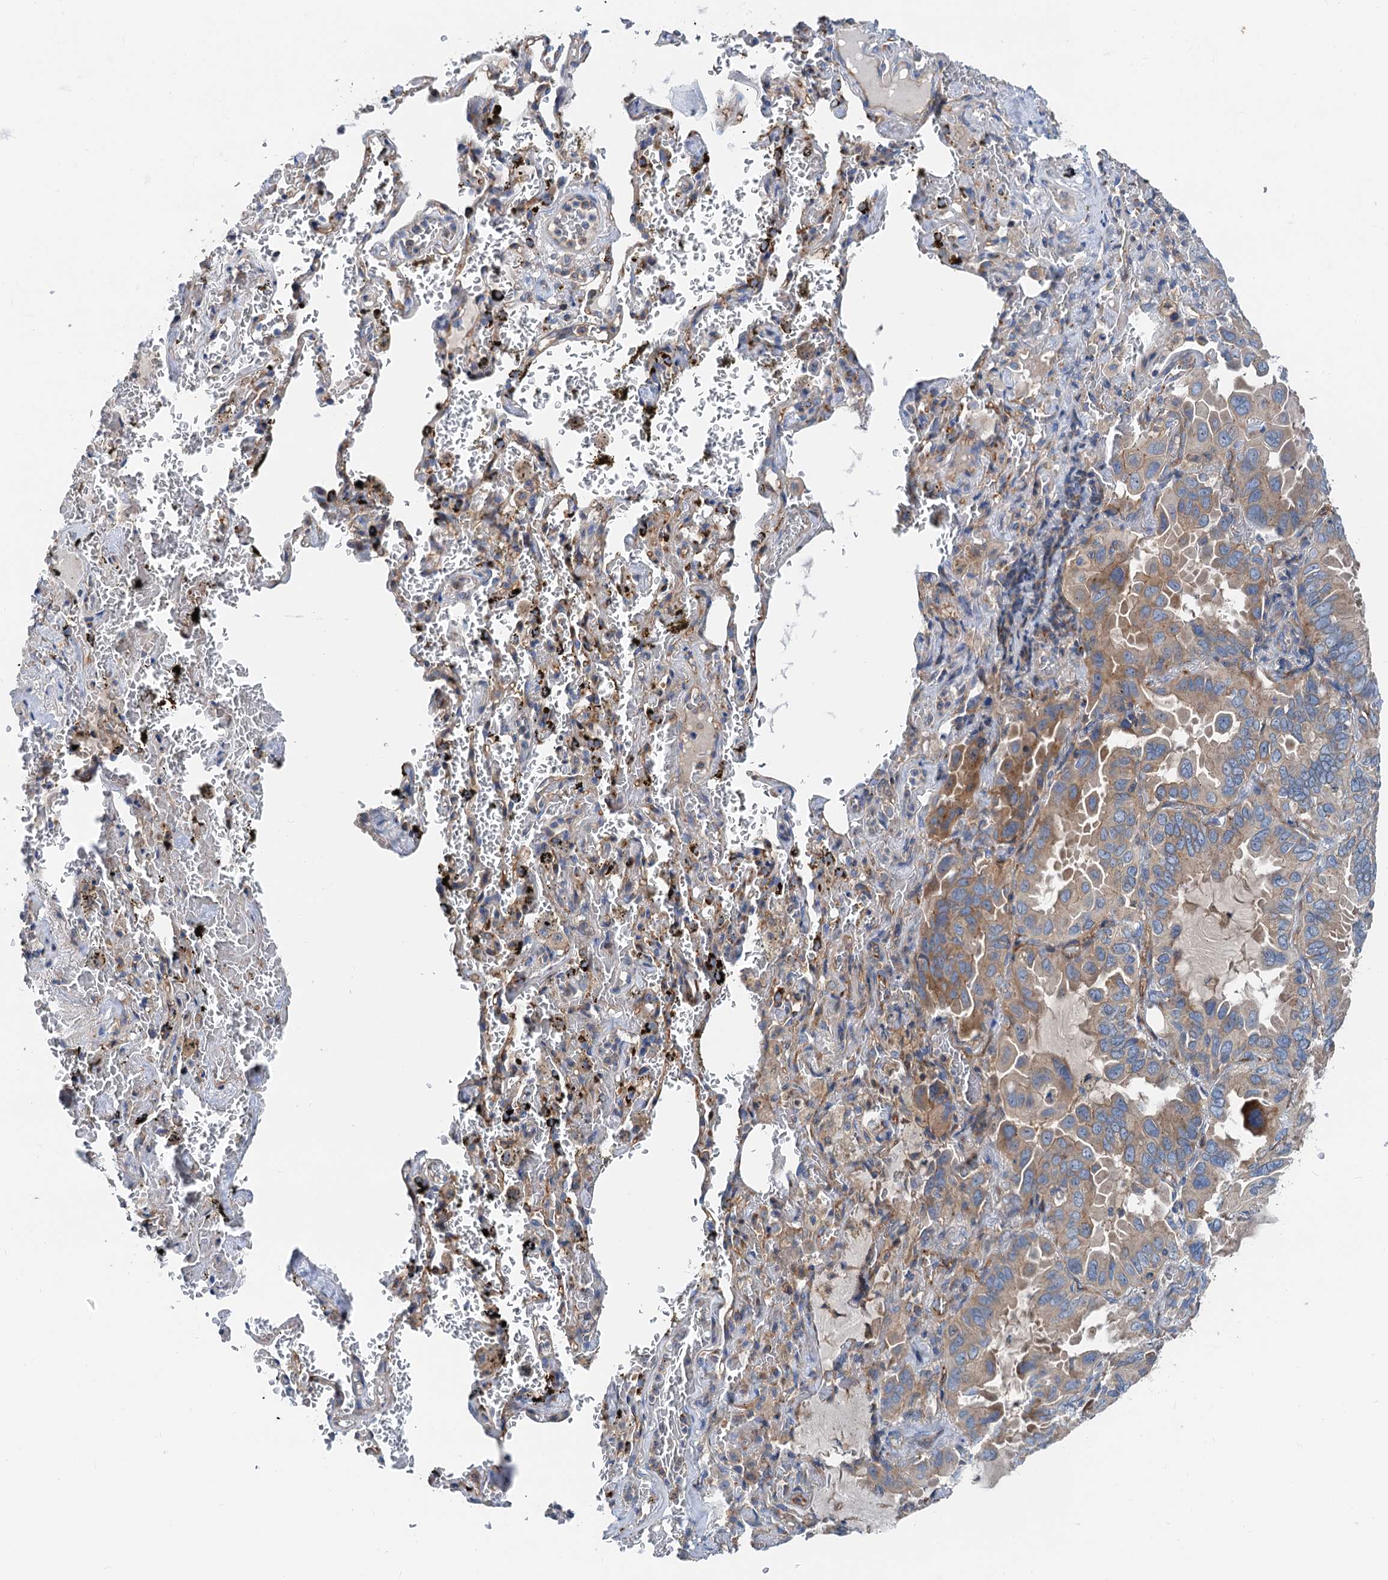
{"staining": {"intensity": "moderate", "quantity": "25%-75%", "location": "cytoplasmic/membranous"}, "tissue": "lung cancer", "cell_type": "Tumor cells", "image_type": "cancer", "snomed": [{"axis": "morphology", "description": "Adenocarcinoma, NOS"}, {"axis": "topography", "description": "Lung"}], "caption": "The micrograph displays a brown stain indicating the presence of a protein in the cytoplasmic/membranous of tumor cells in adenocarcinoma (lung).", "gene": "ANKRD26", "patient": {"sex": "male", "age": 64}}